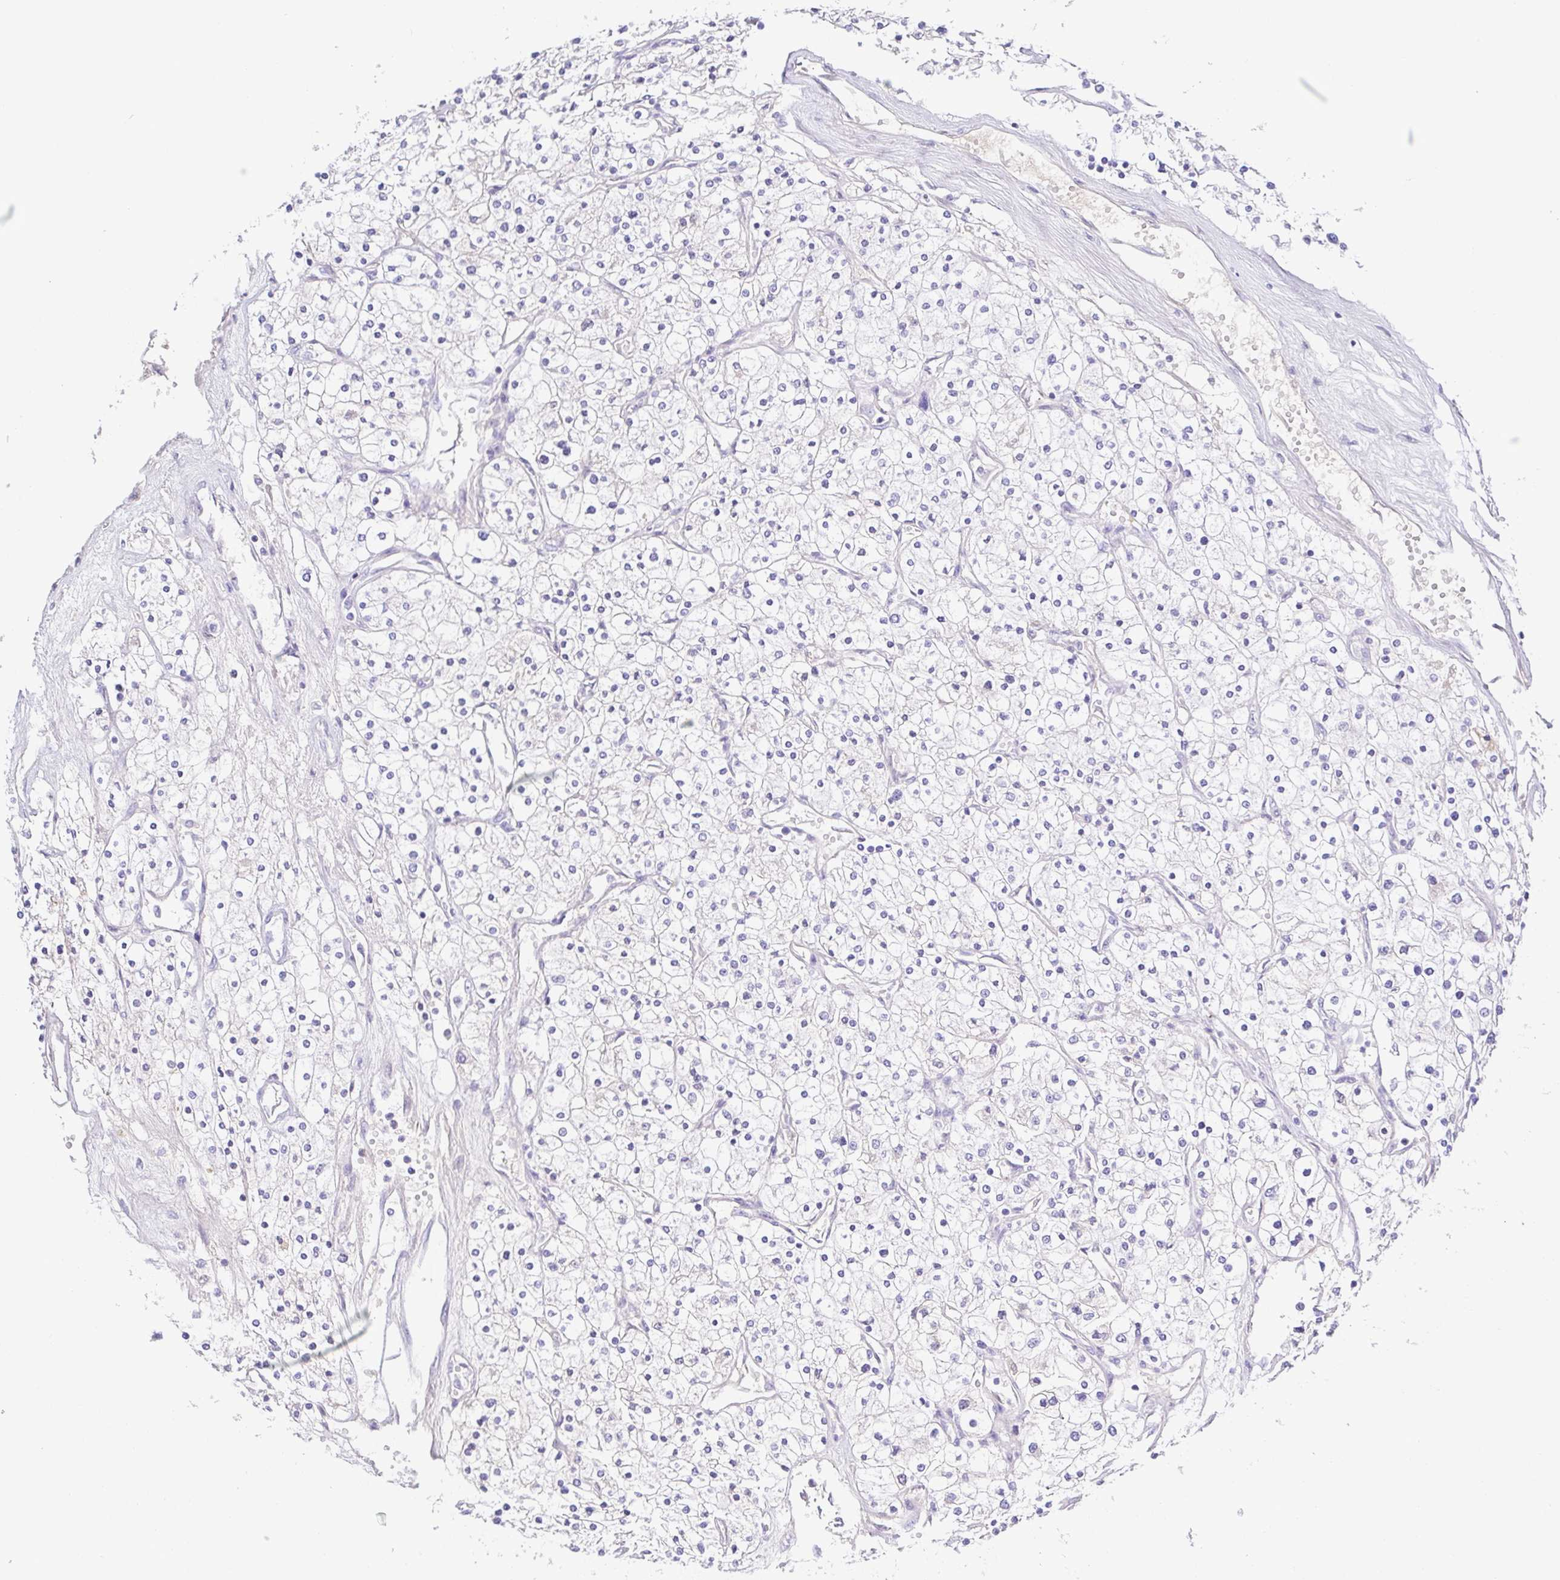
{"staining": {"intensity": "negative", "quantity": "none", "location": "none"}, "tissue": "renal cancer", "cell_type": "Tumor cells", "image_type": "cancer", "snomed": [{"axis": "morphology", "description": "Adenocarcinoma, NOS"}, {"axis": "topography", "description": "Kidney"}], "caption": "Image shows no protein expression in tumor cells of adenocarcinoma (renal) tissue. (Brightfield microscopy of DAB (3,3'-diaminobenzidine) immunohistochemistry (IHC) at high magnification).", "gene": "A1BG", "patient": {"sex": "male", "age": 80}}